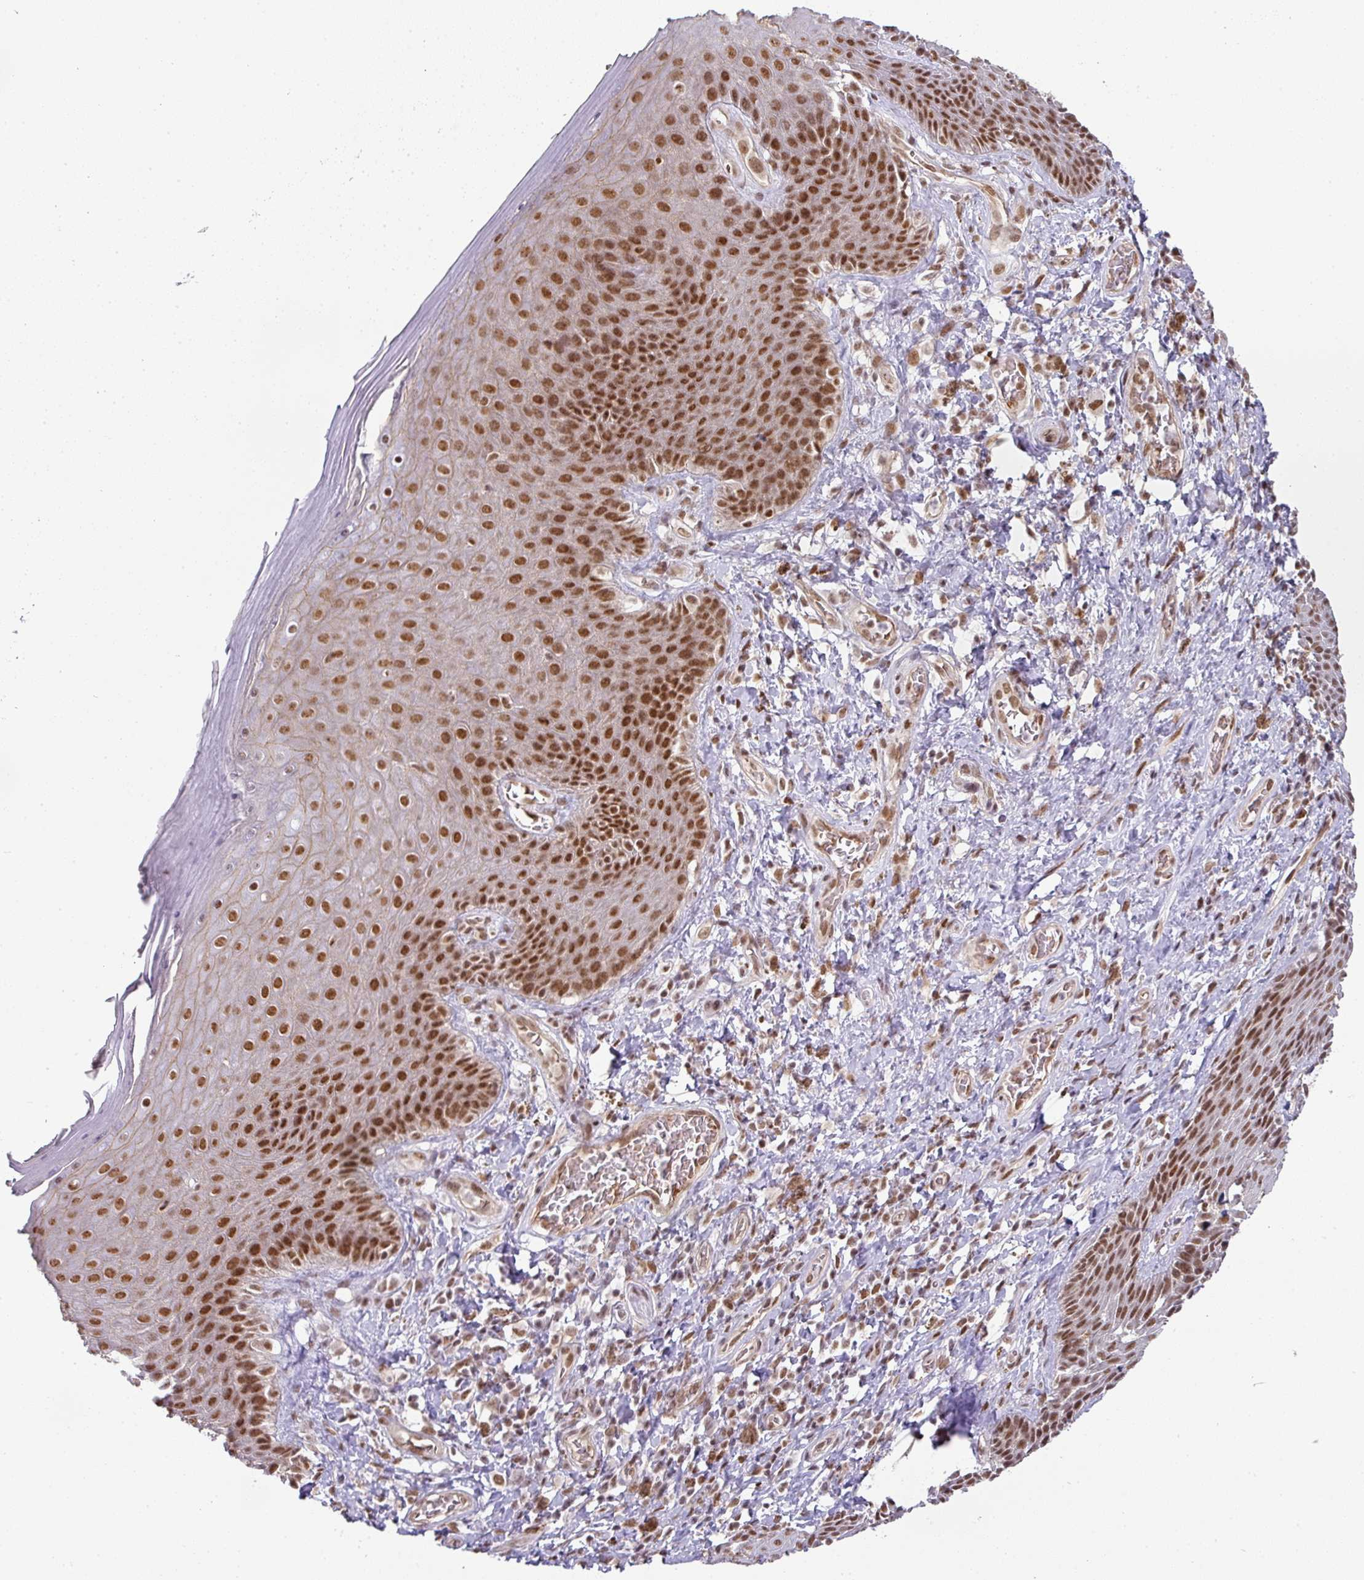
{"staining": {"intensity": "strong", "quantity": ">75%", "location": "cytoplasmic/membranous,nuclear"}, "tissue": "skin", "cell_type": "Epidermal cells", "image_type": "normal", "snomed": [{"axis": "morphology", "description": "Normal tissue, NOS"}, {"axis": "topography", "description": "Anal"}, {"axis": "topography", "description": "Peripheral nerve tissue"}], "caption": "A high amount of strong cytoplasmic/membranous,nuclear positivity is present in about >75% of epidermal cells in benign skin. (DAB IHC, brown staining for protein, blue staining for nuclei).", "gene": "NCOA5", "patient": {"sex": "male", "age": 53}}